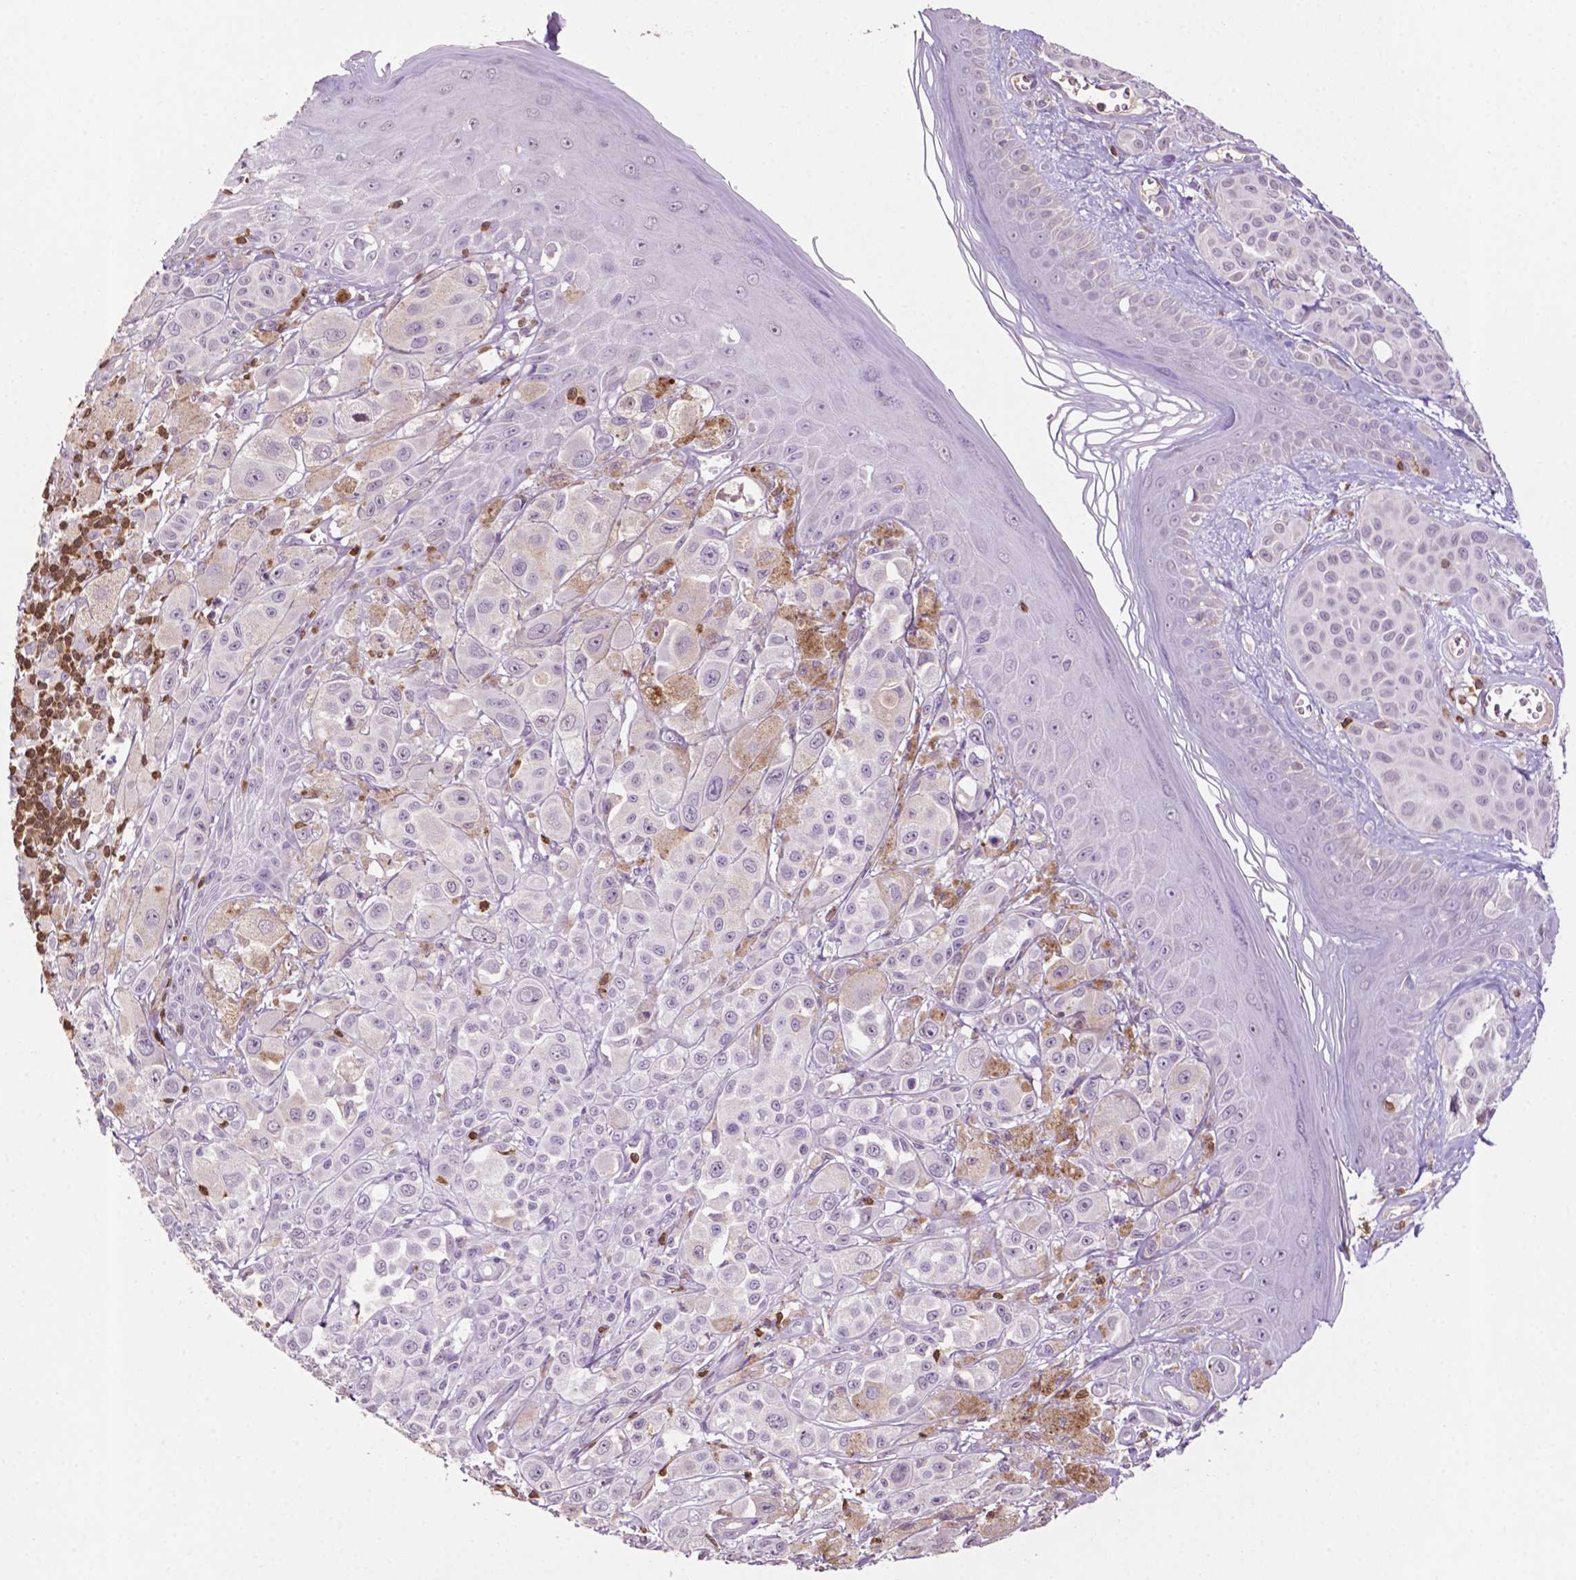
{"staining": {"intensity": "negative", "quantity": "none", "location": "none"}, "tissue": "melanoma", "cell_type": "Tumor cells", "image_type": "cancer", "snomed": [{"axis": "morphology", "description": "Malignant melanoma, NOS"}, {"axis": "topography", "description": "Skin"}], "caption": "There is no significant staining in tumor cells of malignant melanoma.", "gene": "TBC1D10C", "patient": {"sex": "male", "age": 67}}